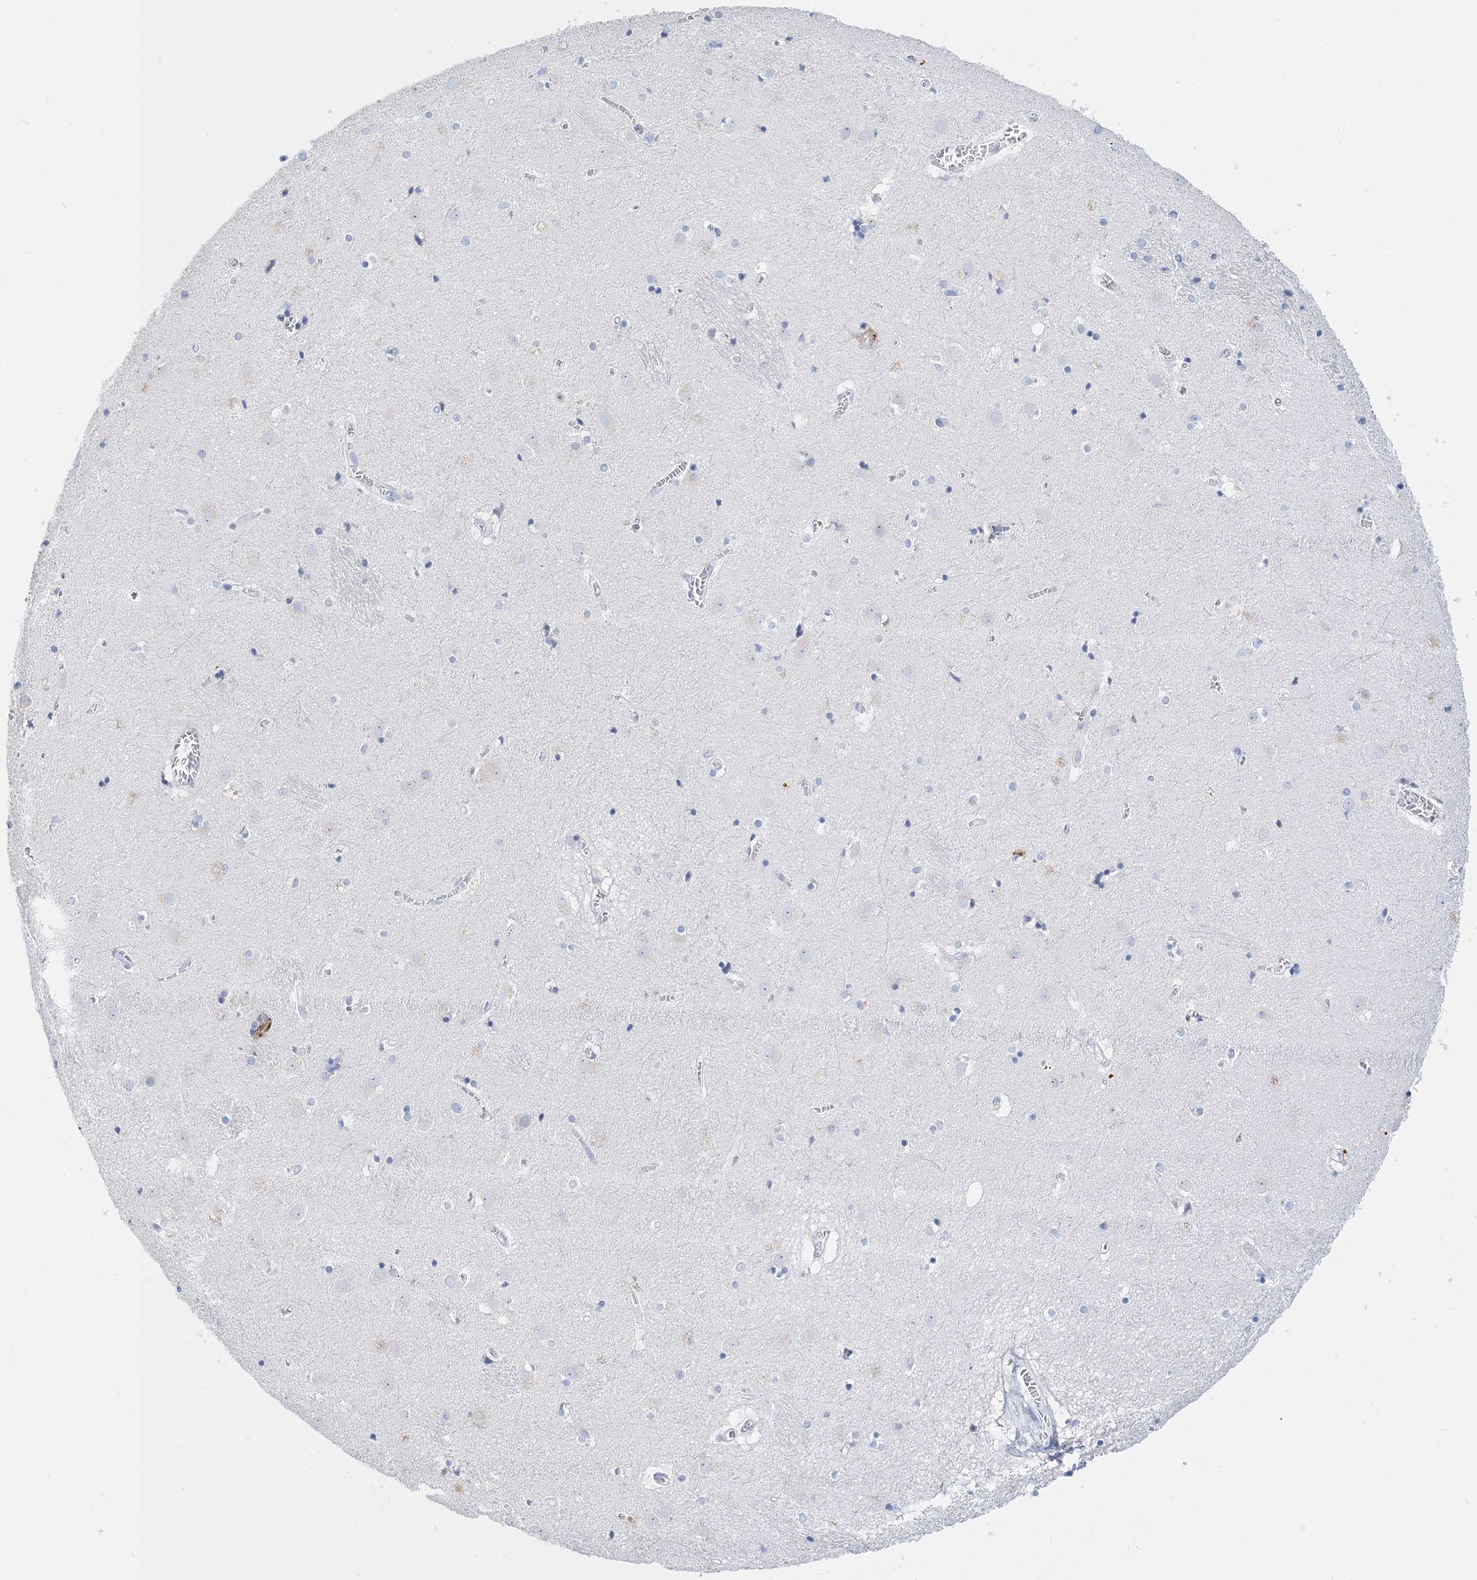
{"staining": {"intensity": "negative", "quantity": "none", "location": "none"}, "tissue": "caudate", "cell_type": "Glial cells", "image_type": "normal", "snomed": [{"axis": "morphology", "description": "Normal tissue, NOS"}, {"axis": "topography", "description": "Lateral ventricle wall"}], "caption": "Immunohistochemistry (IHC) micrograph of normal caudate stained for a protein (brown), which reveals no expression in glial cells.", "gene": "TSPYL6", "patient": {"sex": "male", "age": 70}}